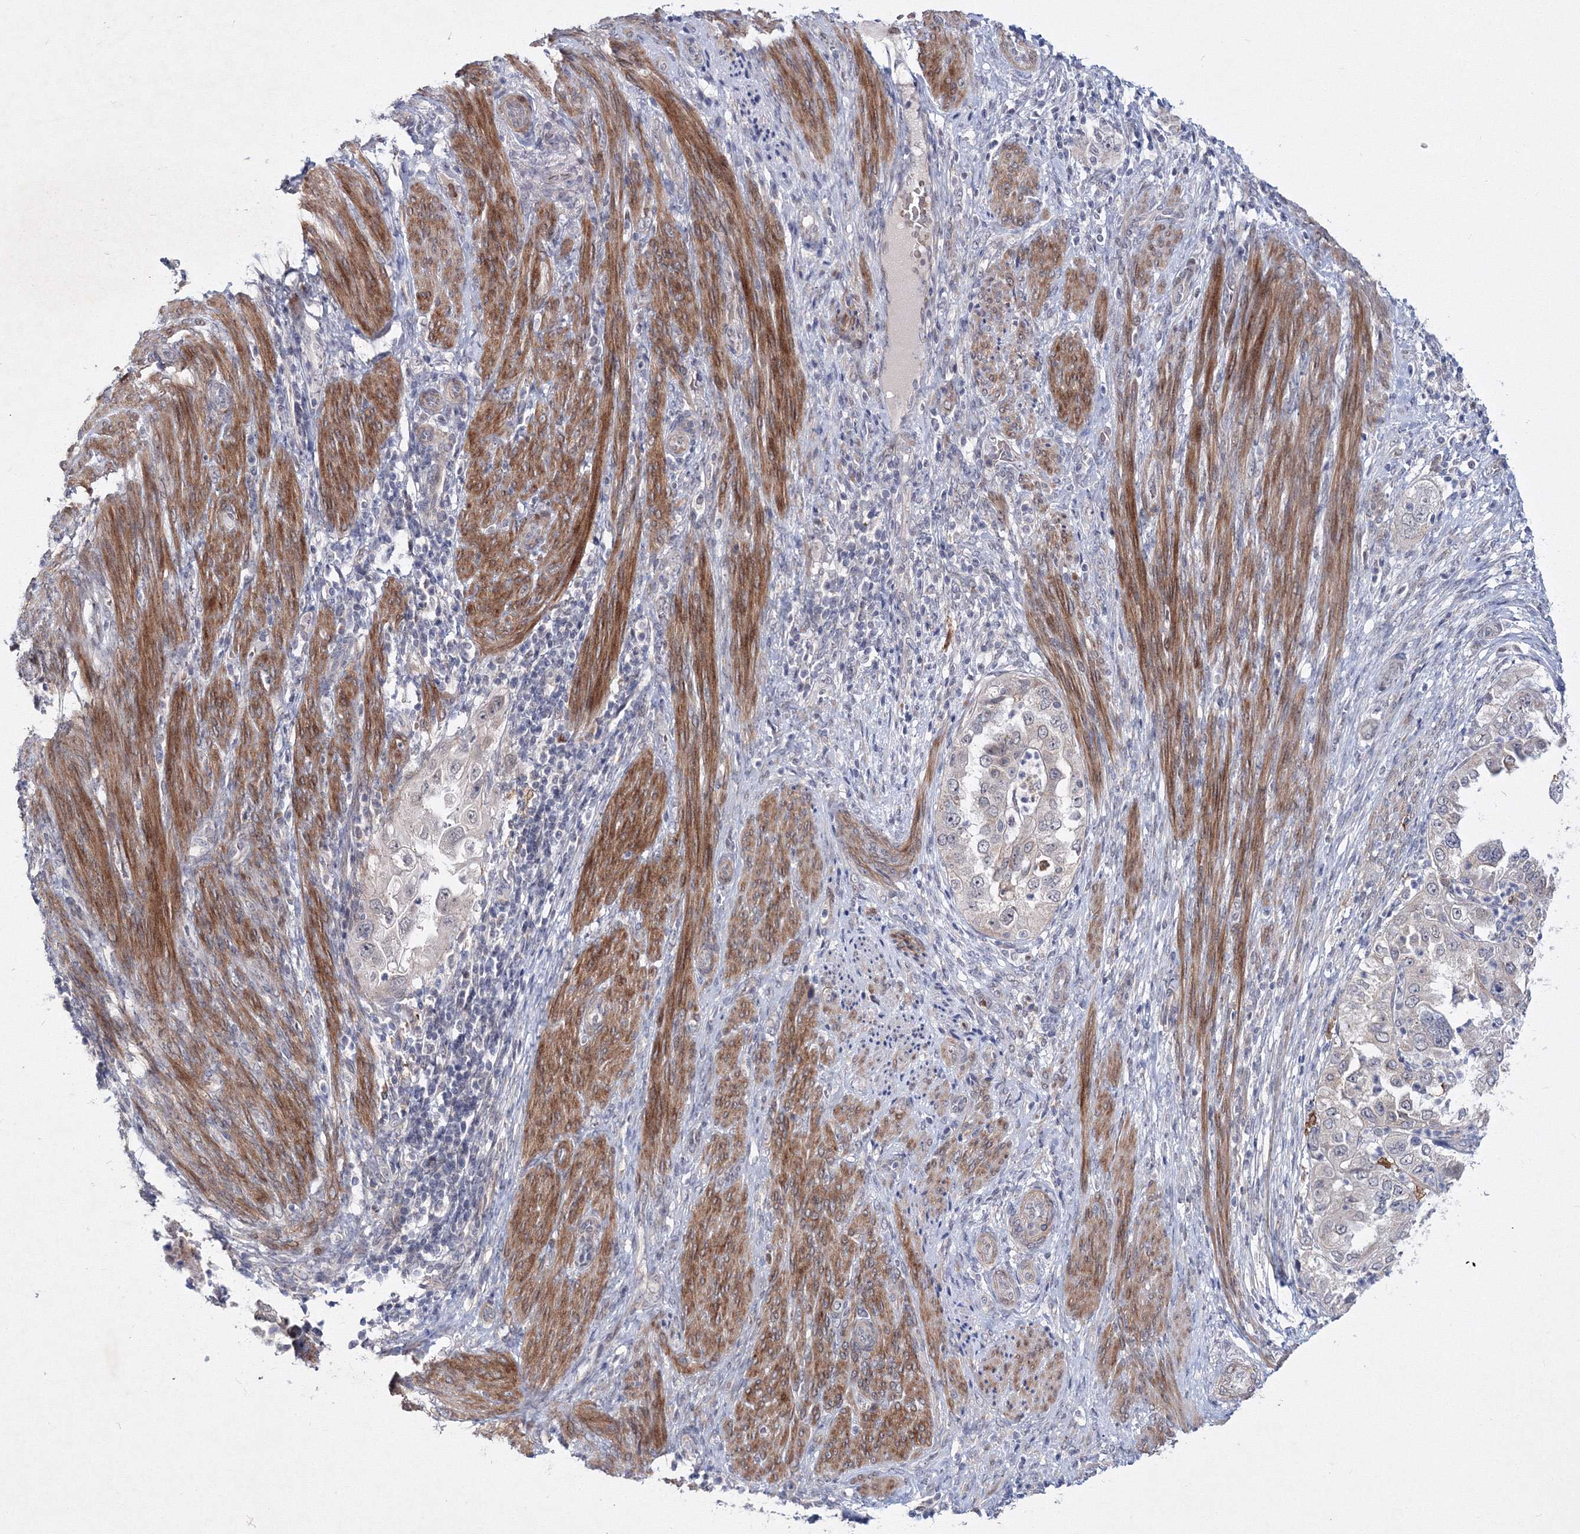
{"staining": {"intensity": "negative", "quantity": "none", "location": "none"}, "tissue": "endometrial cancer", "cell_type": "Tumor cells", "image_type": "cancer", "snomed": [{"axis": "morphology", "description": "Adenocarcinoma, NOS"}, {"axis": "topography", "description": "Endometrium"}], "caption": "High power microscopy photomicrograph of an IHC histopathology image of endometrial cancer (adenocarcinoma), revealing no significant expression in tumor cells. (DAB (3,3'-diaminobenzidine) immunohistochemistry (IHC) visualized using brightfield microscopy, high magnification).", "gene": "C11orf52", "patient": {"sex": "female", "age": 85}}